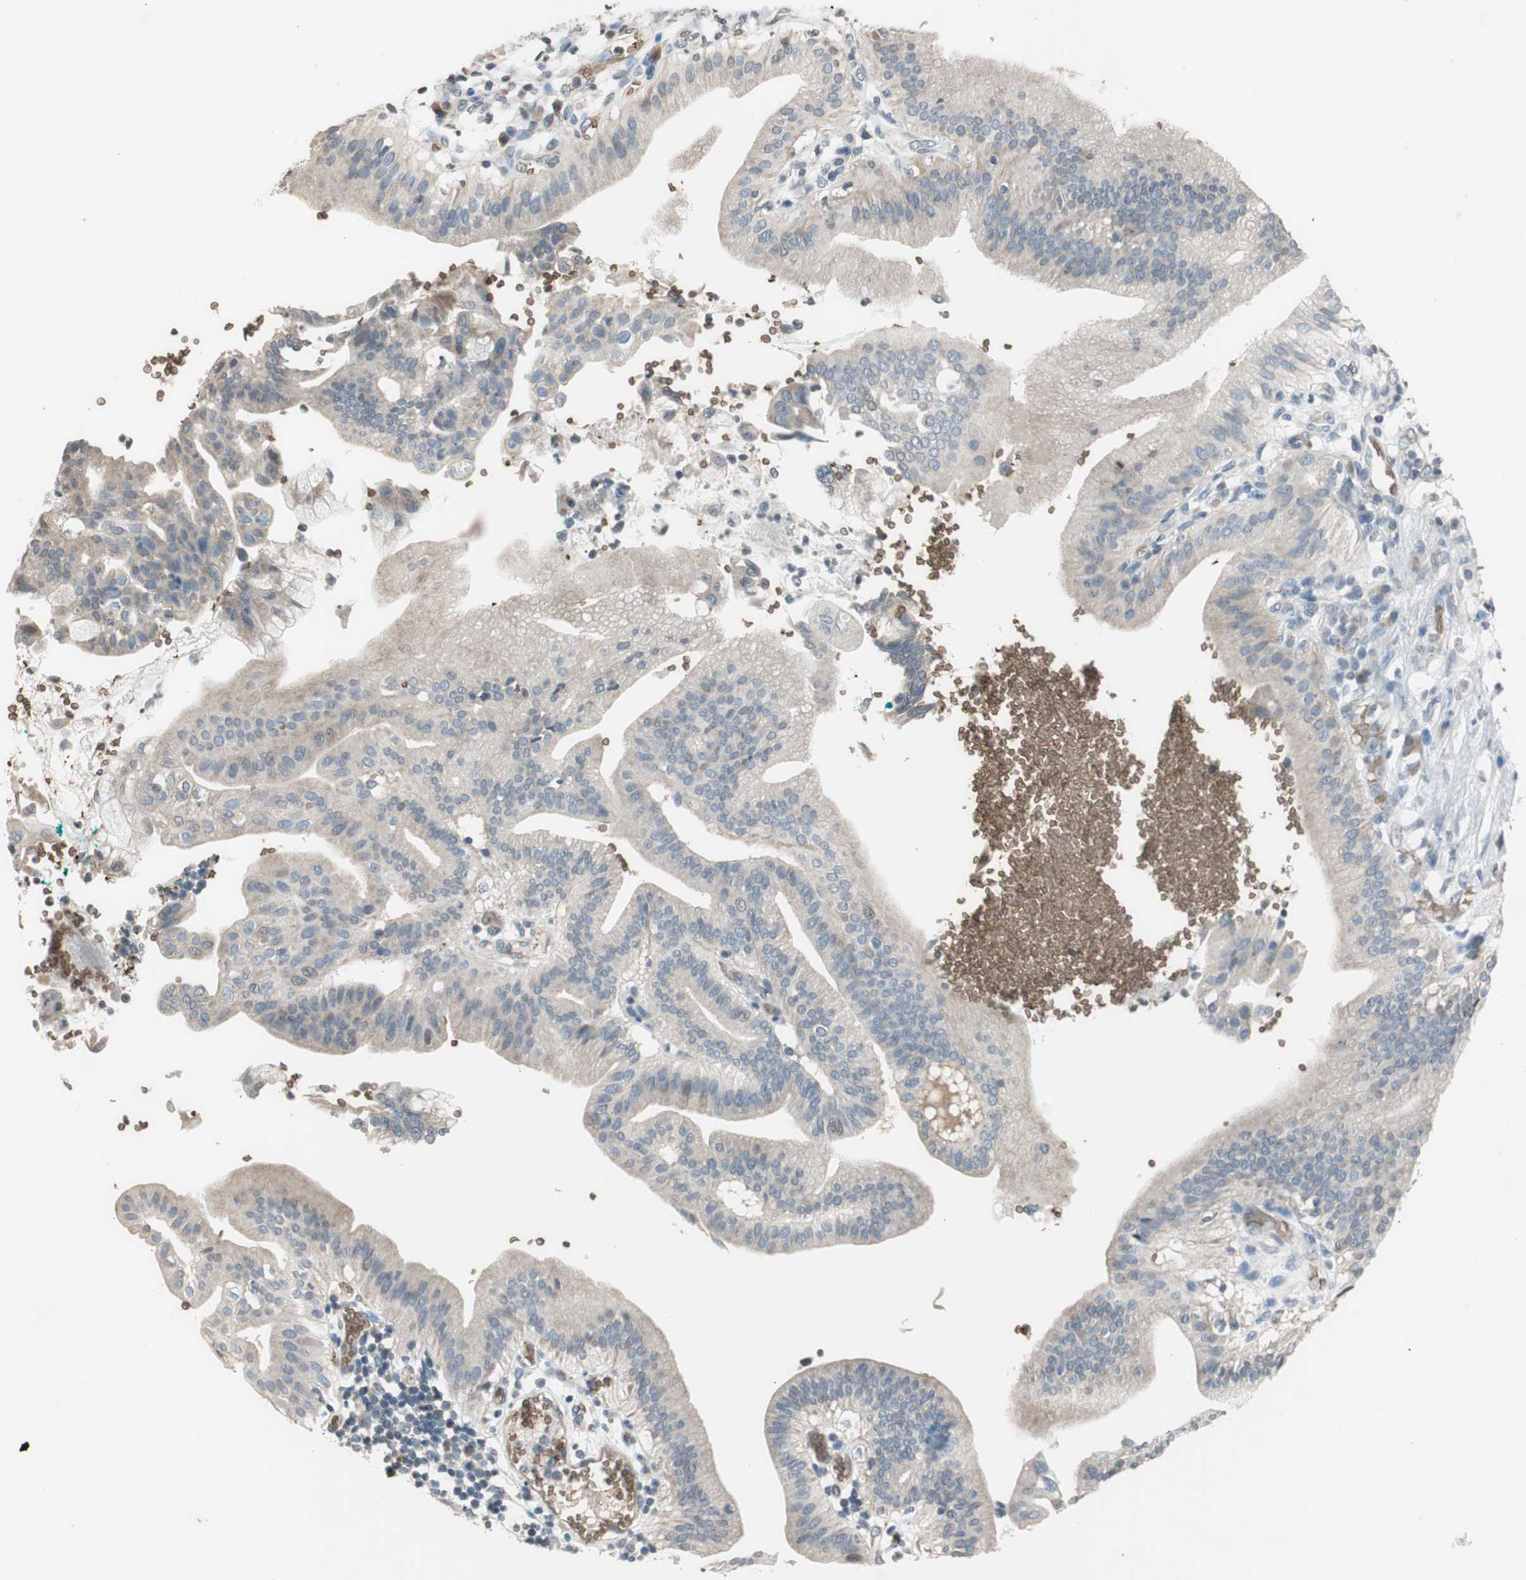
{"staining": {"intensity": "weak", "quantity": "<25%", "location": "cytoplasmic/membranous"}, "tissue": "pancreatic cancer", "cell_type": "Tumor cells", "image_type": "cancer", "snomed": [{"axis": "morphology", "description": "Adenocarcinoma, NOS"}, {"axis": "morphology", "description": "Adenocarcinoma, metastatic, NOS"}, {"axis": "topography", "description": "Lymph node"}, {"axis": "topography", "description": "Pancreas"}, {"axis": "topography", "description": "Duodenum"}], "caption": "Immunohistochemistry (IHC) image of pancreatic cancer stained for a protein (brown), which demonstrates no expression in tumor cells.", "gene": "GYPC", "patient": {"sex": "female", "age": 64}}